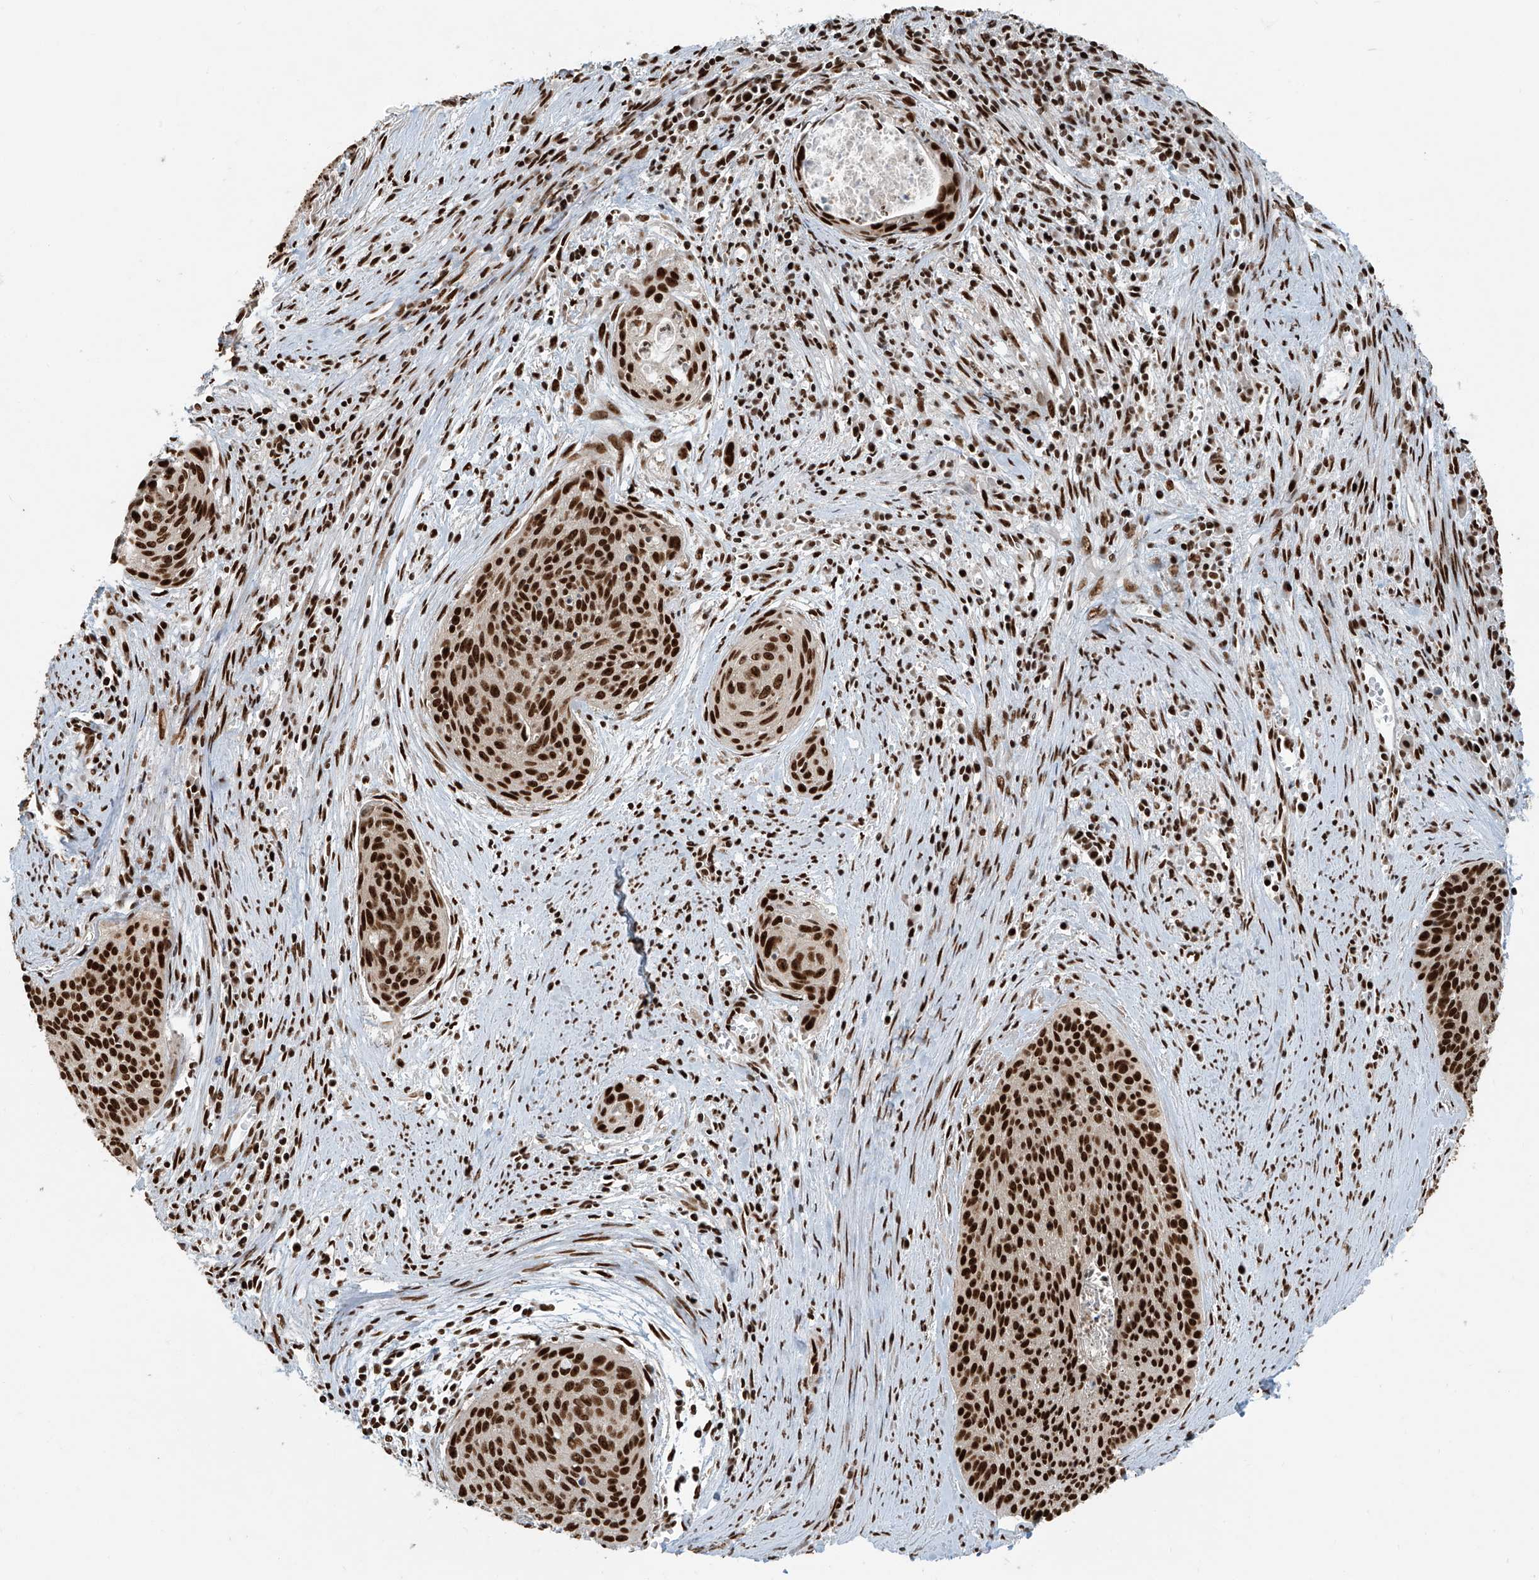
{"staining": {"intensity": "strong", "quantity": ">75%", "location": "nuclear"}, "tissue": "cervical cancer", "cell_type": "Tumor cells", "image_type": "cancer", "snomed": [{"axis": "morphology", "description": "Squamous cell carcinoma, NOS"}, {"axis": "topography", "description": "Cervix"}], "caption": "The histopathology image demonstrates staining of cervical squamous cell carcinoma, revealing strong nuclear protein positivity (brown color) within tumor cells. The protein is stained brown, and the nuclei are stained in blue (DAB (3,3'-diaminobenzidine) IHC with brightfield microscopy, high magnification).", "gene": "FAM193B", "patient": {"sex": "female", "age": 55}}